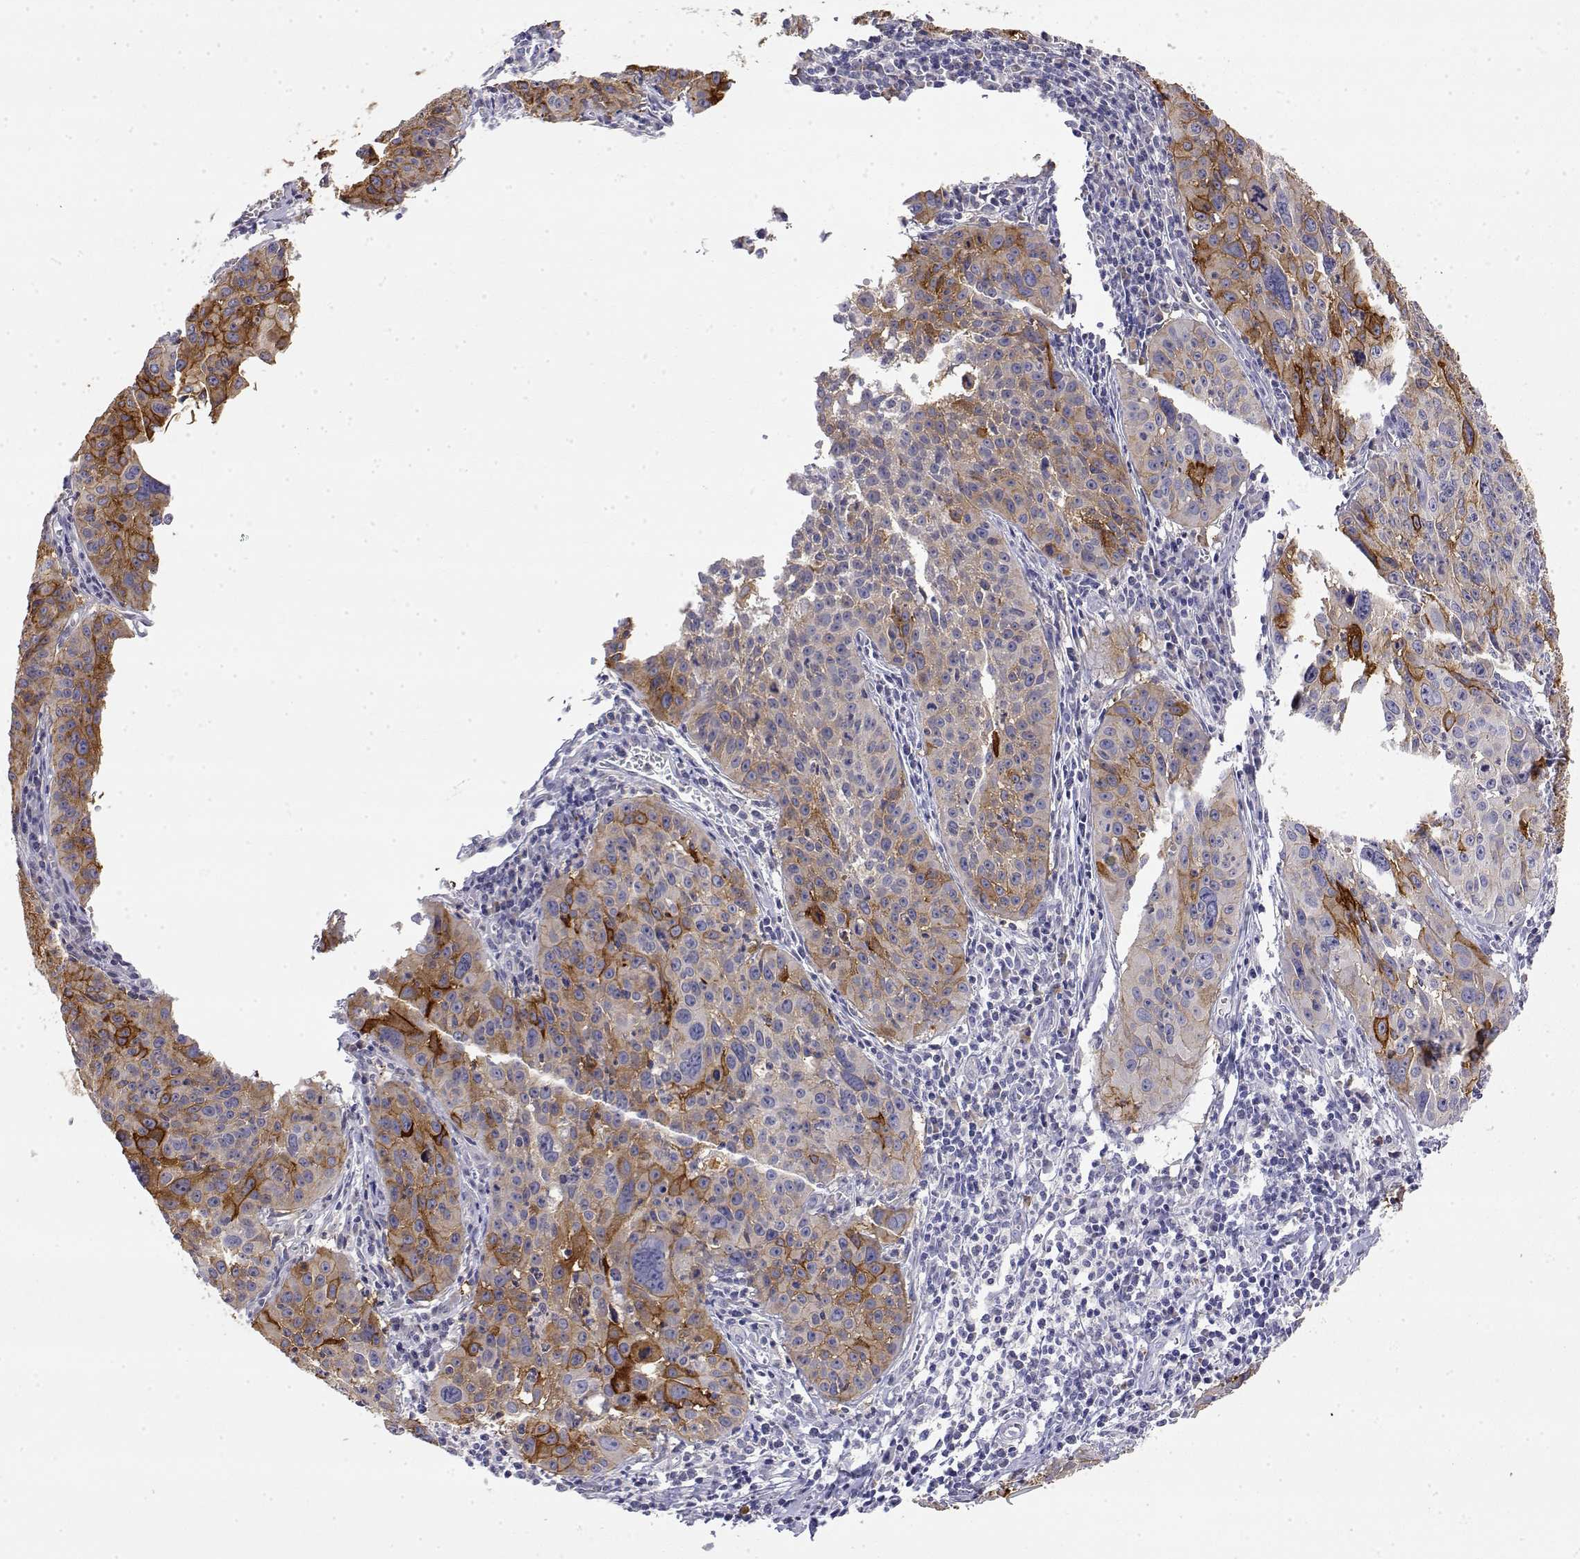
{"staining": {"intensity": "moderate", "quantity": "25%-75%", "location": "cytoplasmic/membranous"}, "tissue": "cervical cancer", "cell_type": "Tumor cells", "image_type": "cancer", "snomed": [{"axis": "morphology", "description": "Squamous cell carcinoma, NOS"}, {"axis": "topography", "description": "Cervix"}], "caption": "IHC staining of cervical cancer, which displays medium levels of moderate cytoplasmic/membranous staining in about 25%-75% of tumor cells indicating moderate cytoplasmic/membranous protein staining. The staining was performed using DAB (brown) for protein detection and nuclei were counterstained in hematoxylin (blue).", "gene": "LY6D", "patient": {"sex": "female", "age": 31}}